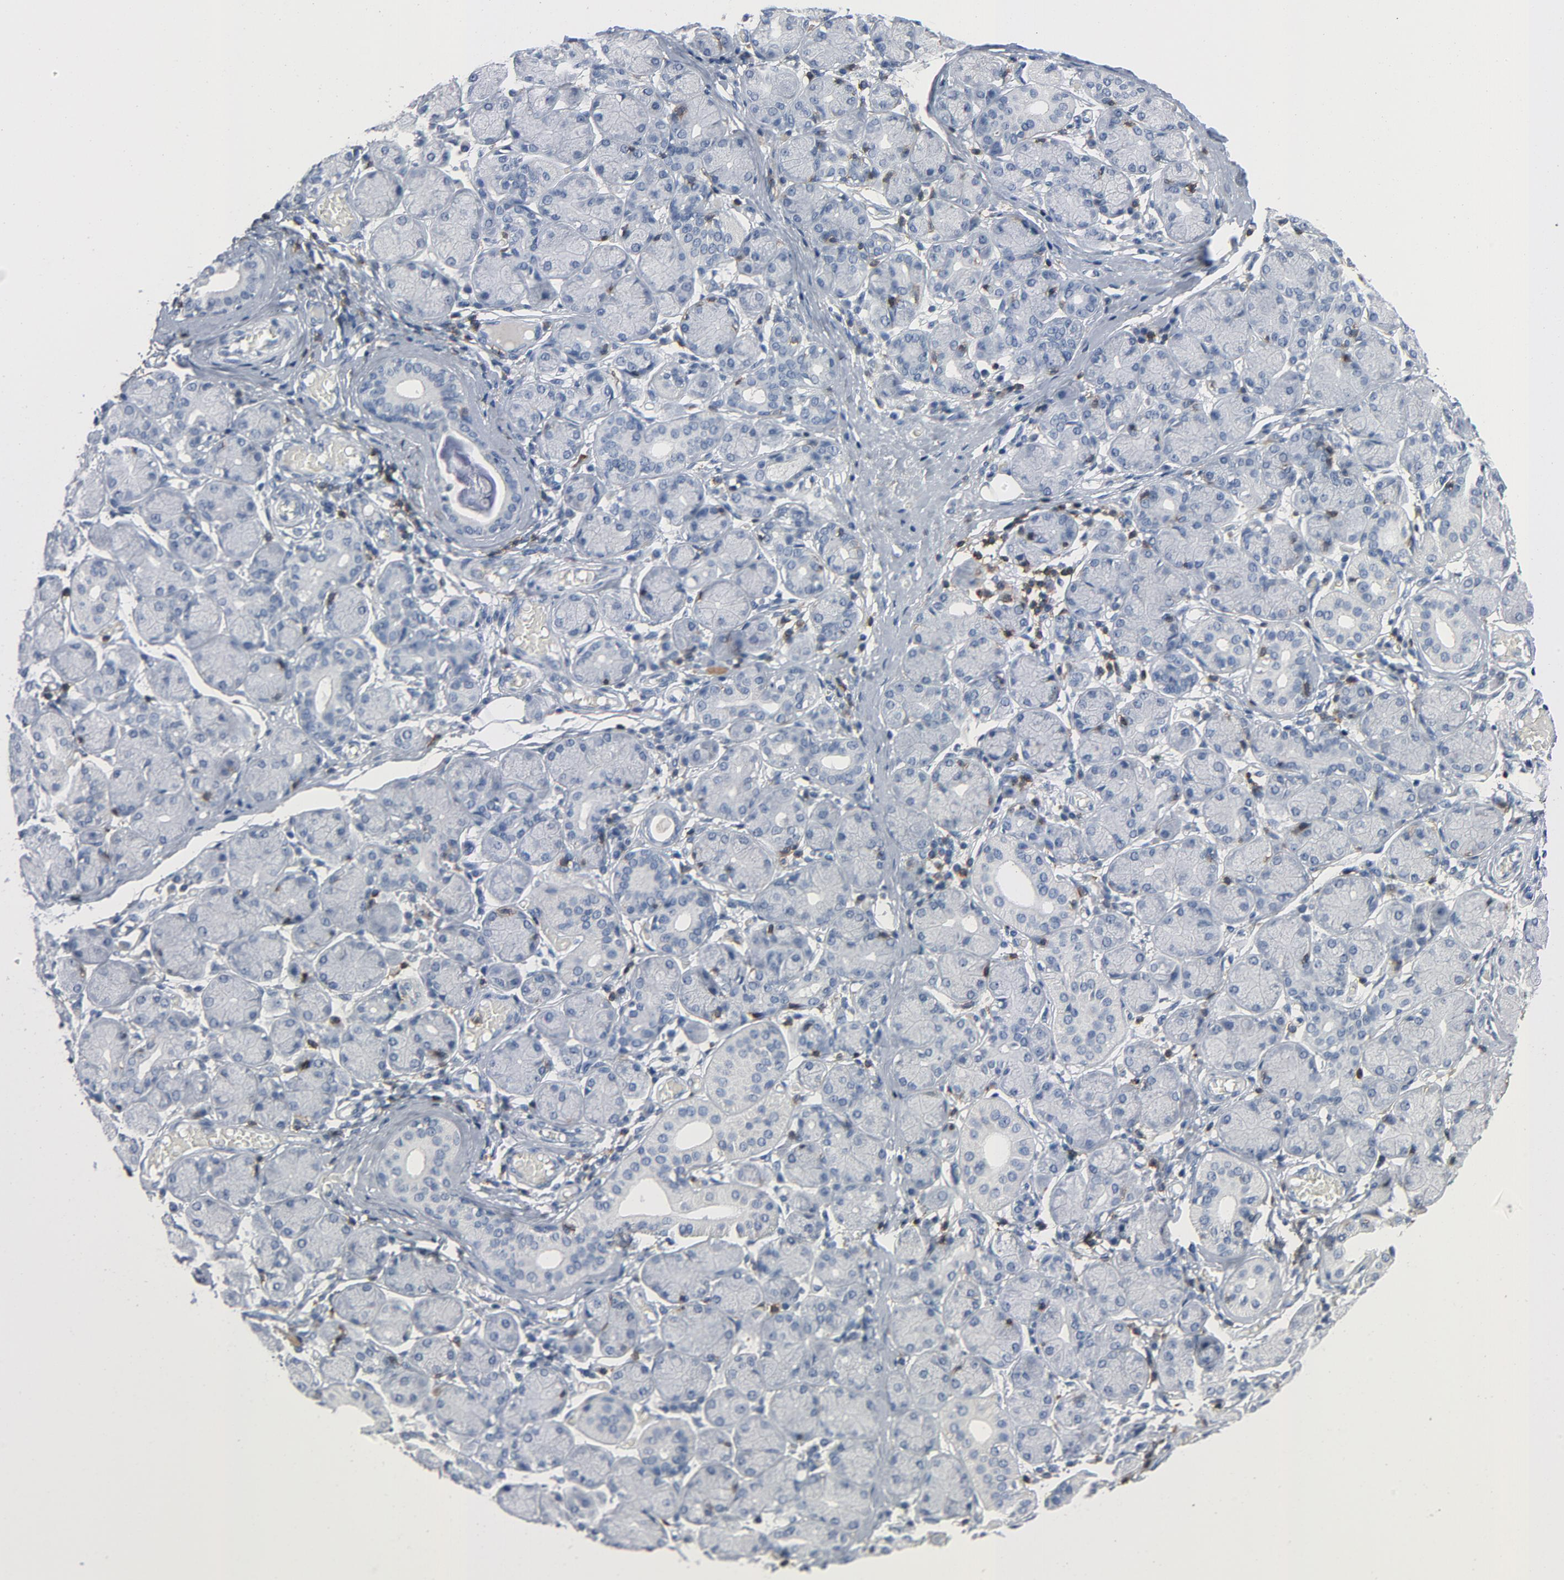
{"staining": {"intensity": "negative", "quantity": "none", "location": "none"}, "tissue": "salivary gland", "cell_type": "Glandular cells", "image_type": "normal", "snomed": [{"axis": "morphology", "description": "Normal tissue, NOS"}, {"axis": "topography", "description": "Salivary gland"}], "caption": "A high-resolution micrograph shows IHC staining of unremarkable salivary gland, which exhibits no significant expression in glandular cells. The staining was performed using DAB to visualize the protein expression in brown, while the nuclei were stained in blue with hematoxylin (Magnification: 20x).", "gene": "LCK", "patient": {"sex": "female", "age": 24}}